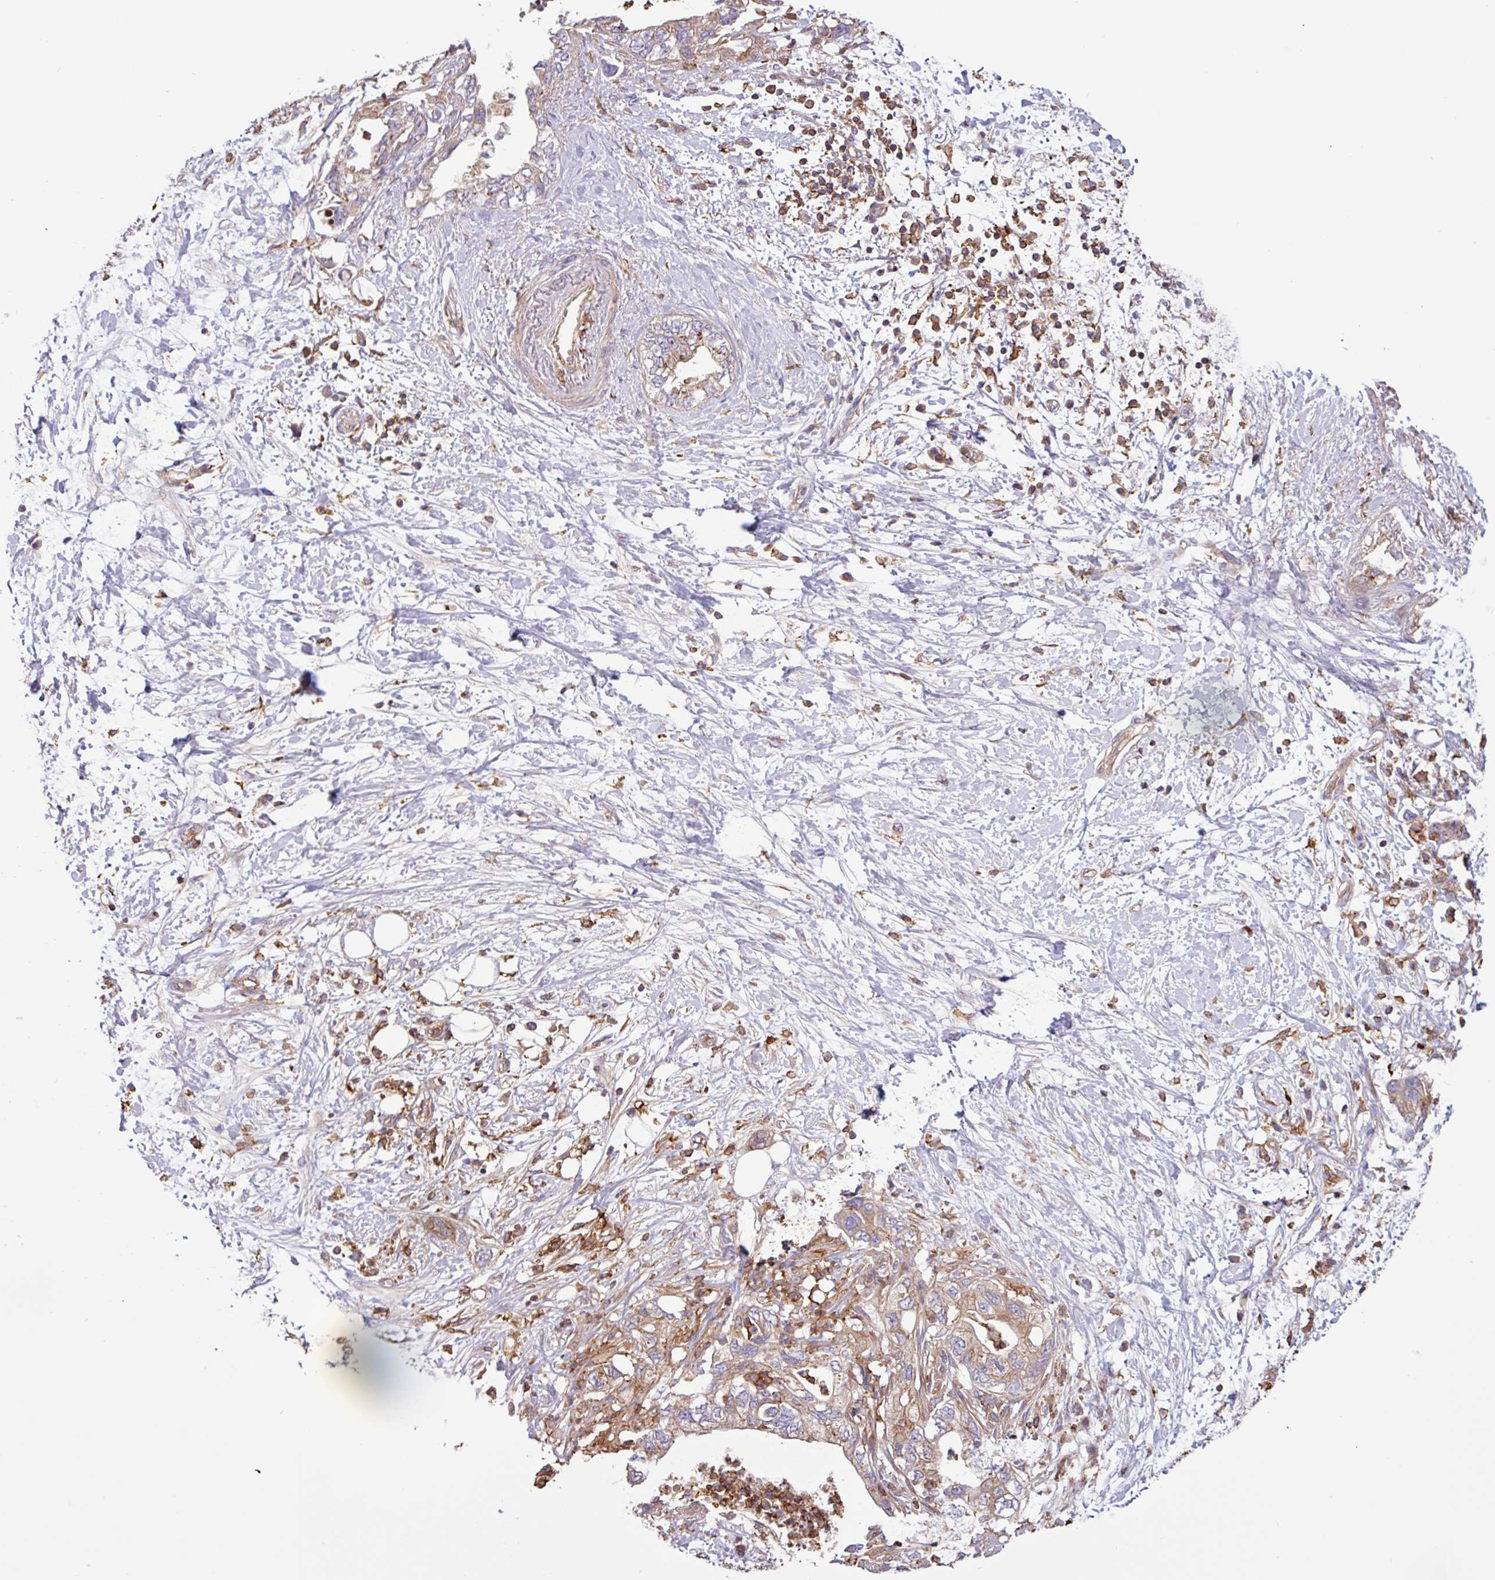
{"staining": {"intensity": "weak", "quantity": ">75%", "location": "cytoplasmic/membranous"}, "tissue": "pancreatic cancer", "cell_type": "Tumor cells", "image_type": "cancer", "snomed": [{"axis": "morphology", "description": "Adenocarcinoma, NOS"}, {"axis": "topography", "description": "Pancreas"}], "caption": "High-magnification brightfield microscopy of pancreatic cancer (adenocarcinoma) stained with DAB (brown) and counterstained with hematoxylin (blue). tumor cells exhibit weak cytoplasmic/membranous staining is seen in about>75% of cells. The staining was performed using DAB to visualize the protein expression in brown, while the nuclei were stained in blue with hematoxylin (Magnification: 20x).", "gene": "ACTR3", "patient": {"sex": "female", "age": 73}}